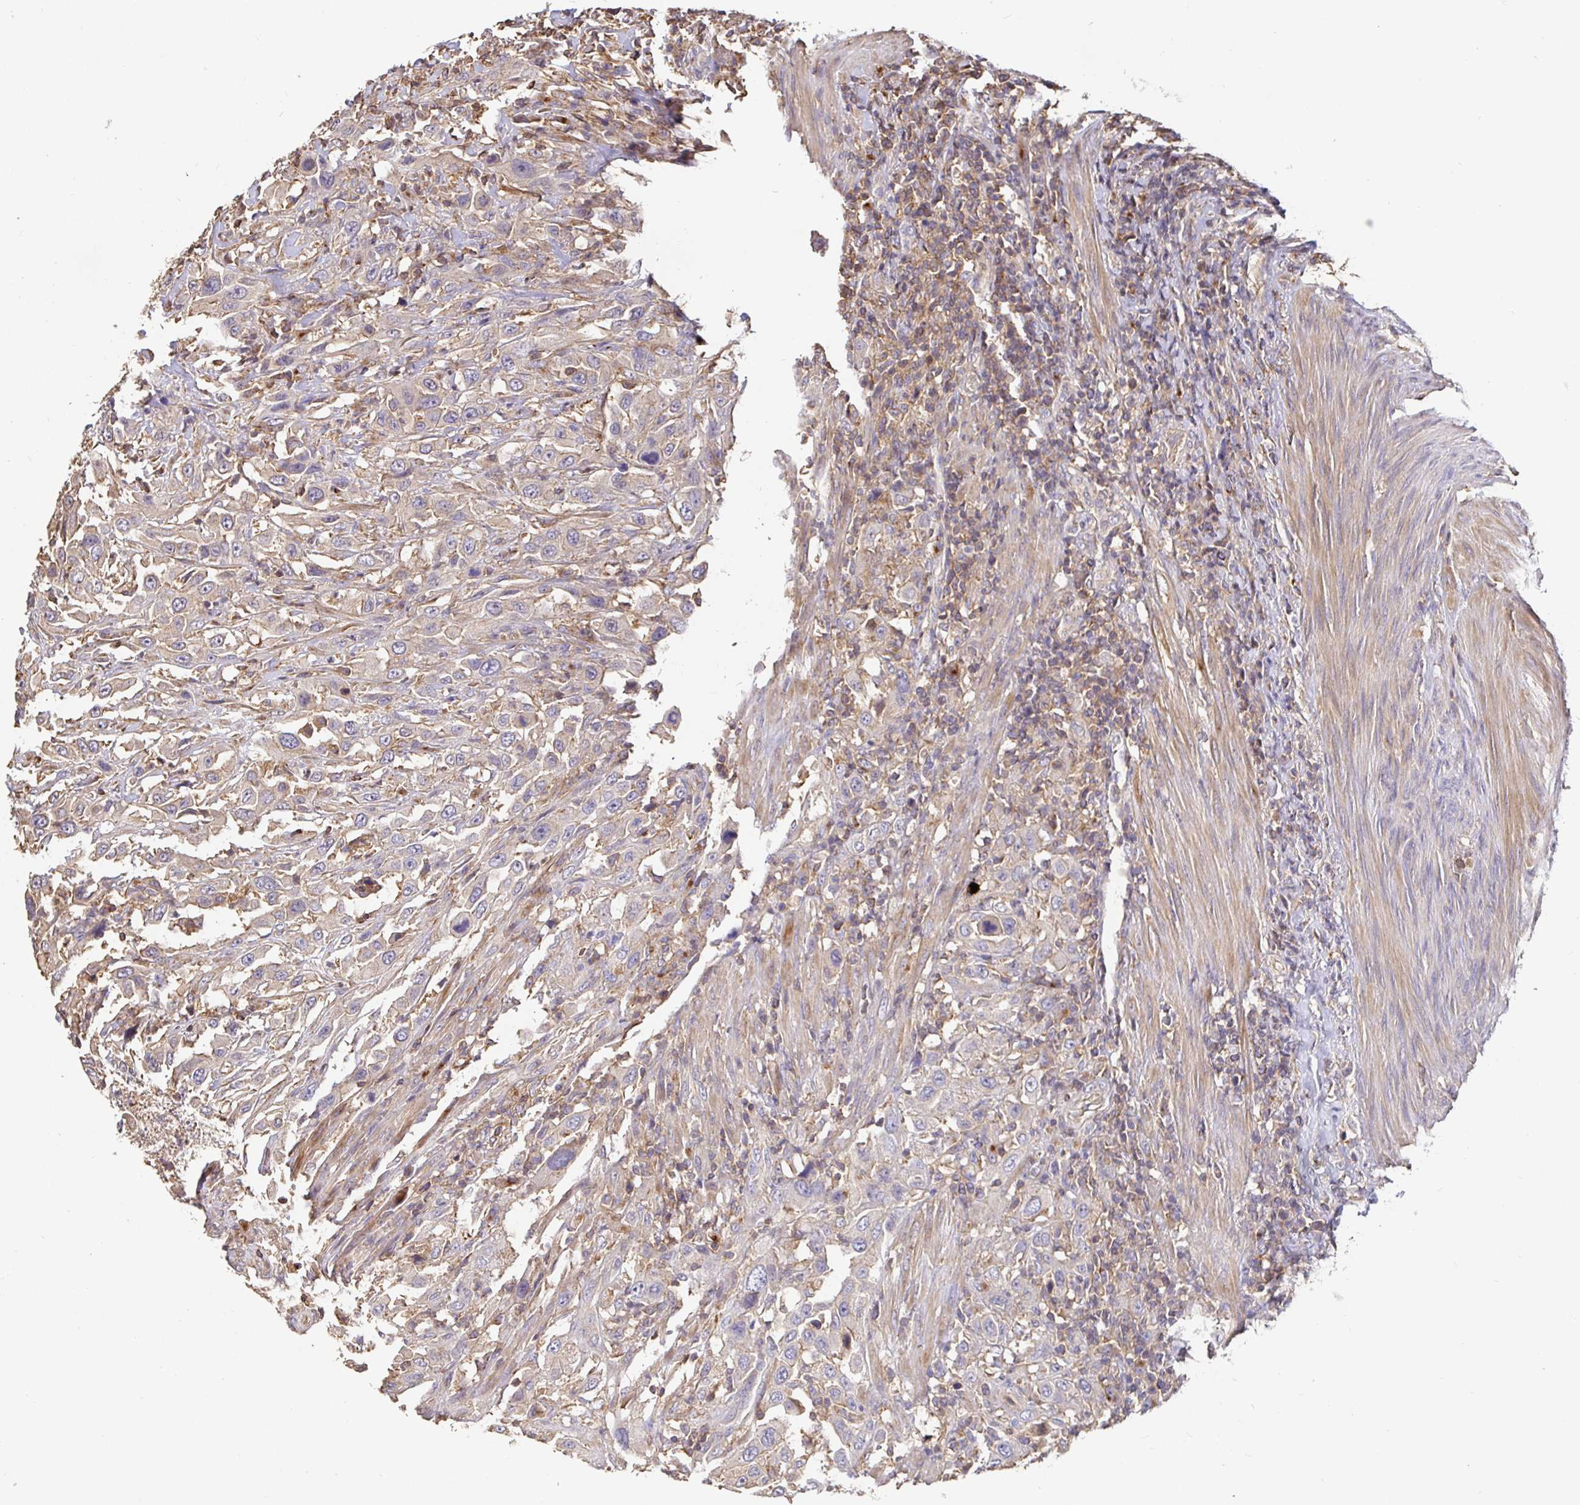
{"staining": {"intensity": "negative", "quantity": "none", "location": "none"}, "tissue": "urothelial cancer", "cell_type": "Tumor cells", "image_type": "cancer", "snomed": [{"axis": "morphology", "description": "Urothelial carcinoma, High grade"}, {"axis": "topography", "description": "Urinary bladder"}], "caption": "Immunohistochemistry (IHC) of urothelial cancer exhibits no positivity in tumor cells.", "gene": "C1QTNF7", "patient": {"sex": "male", "age": 61}}